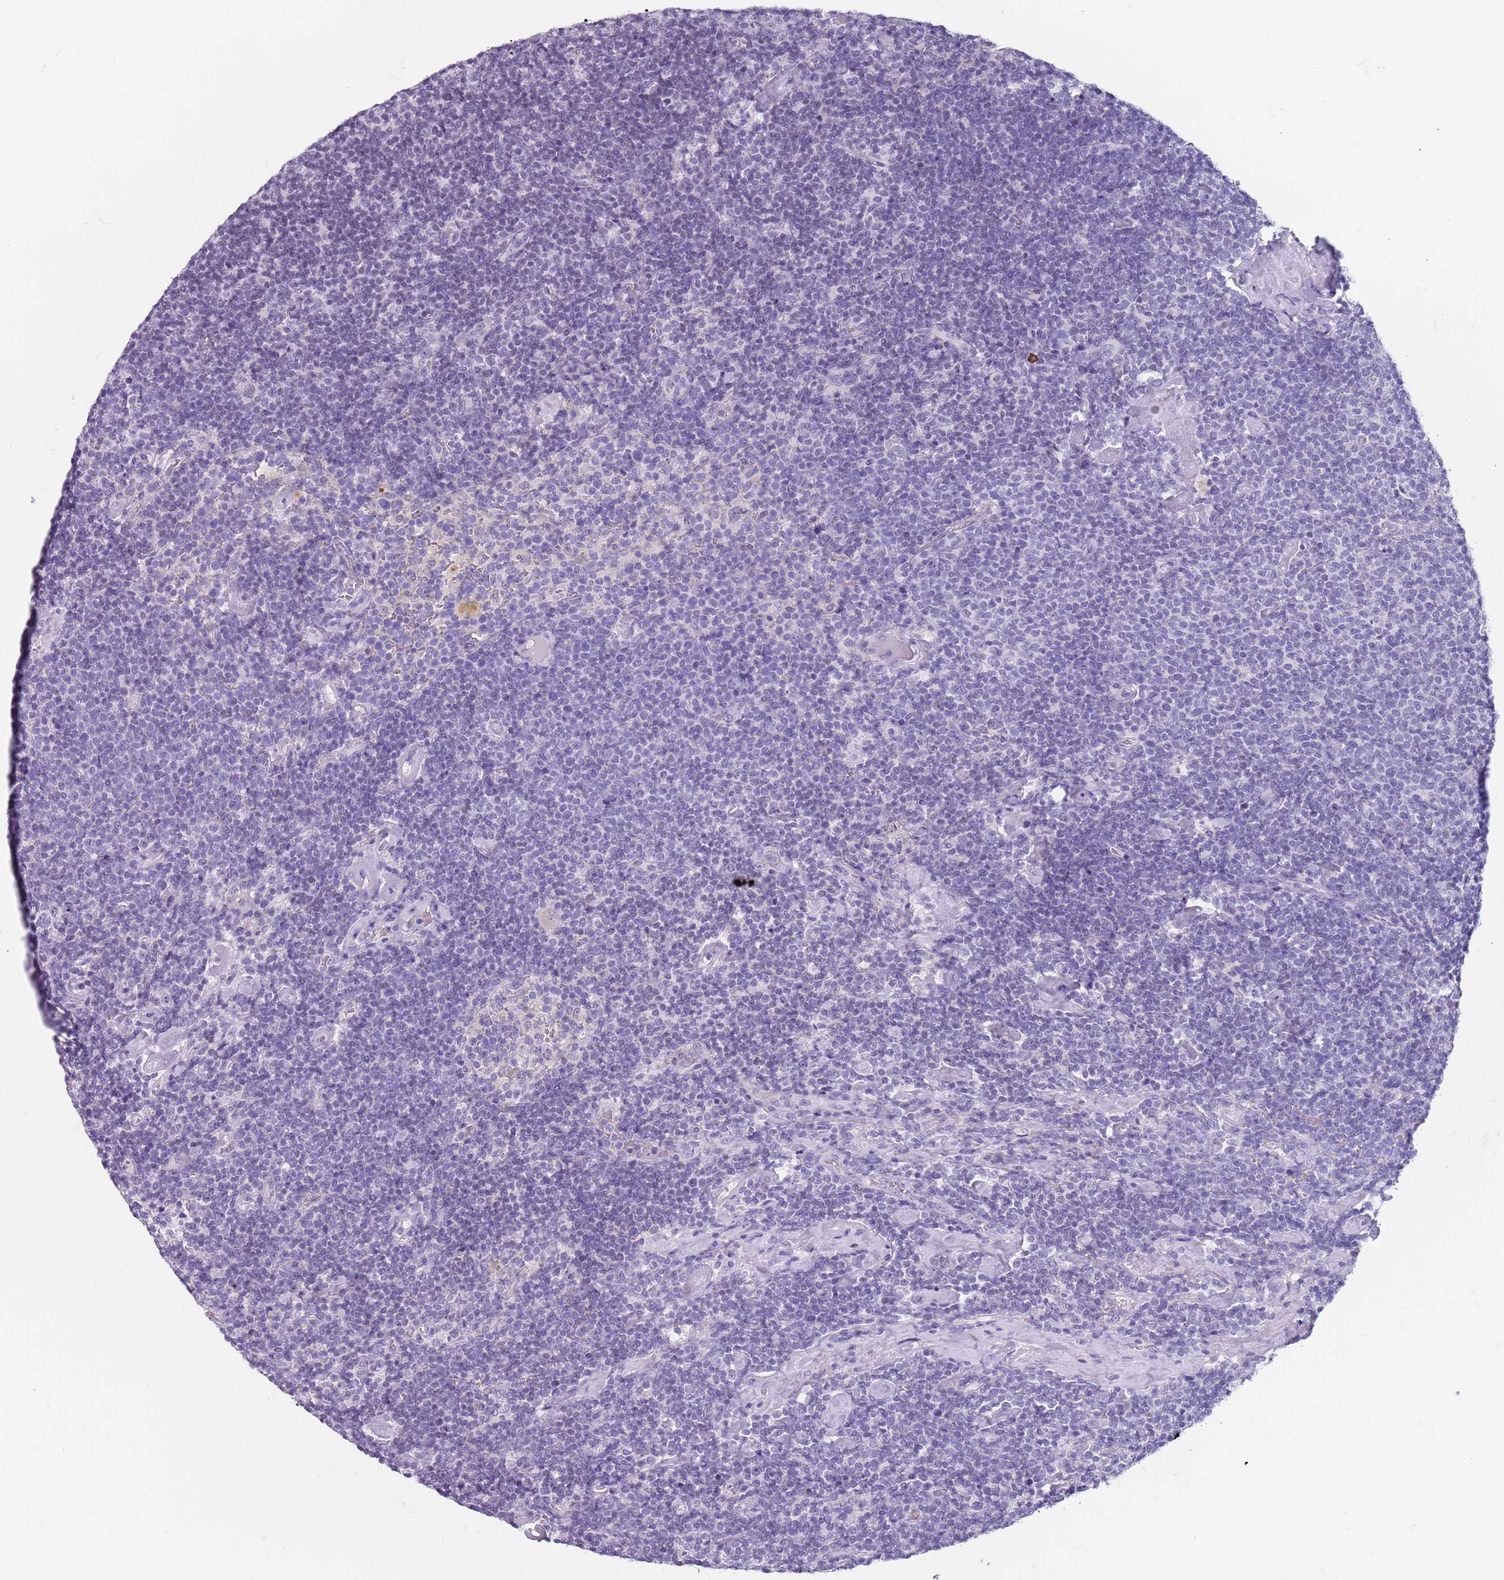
{"staining": {"intensity": "negative", "quantity": "none", "location": "none"}, "tissue": "lymphoma", "cell_type": "Tumor cells", "image_type": "cancer", "snomed": [{"axis": "morphology", "description": "Malignant lymphoma, non-Hodgkin's type, High grade"}, {"axis": "topography", "description": "Lymph node"}], "caption": "Tumor cells are negative for brown protein staining in malignant lymphoma, non-Hodgkin's type (high-grade).", "gene": "SPESP1", "patient": {"sex": "male", "age": 61}}